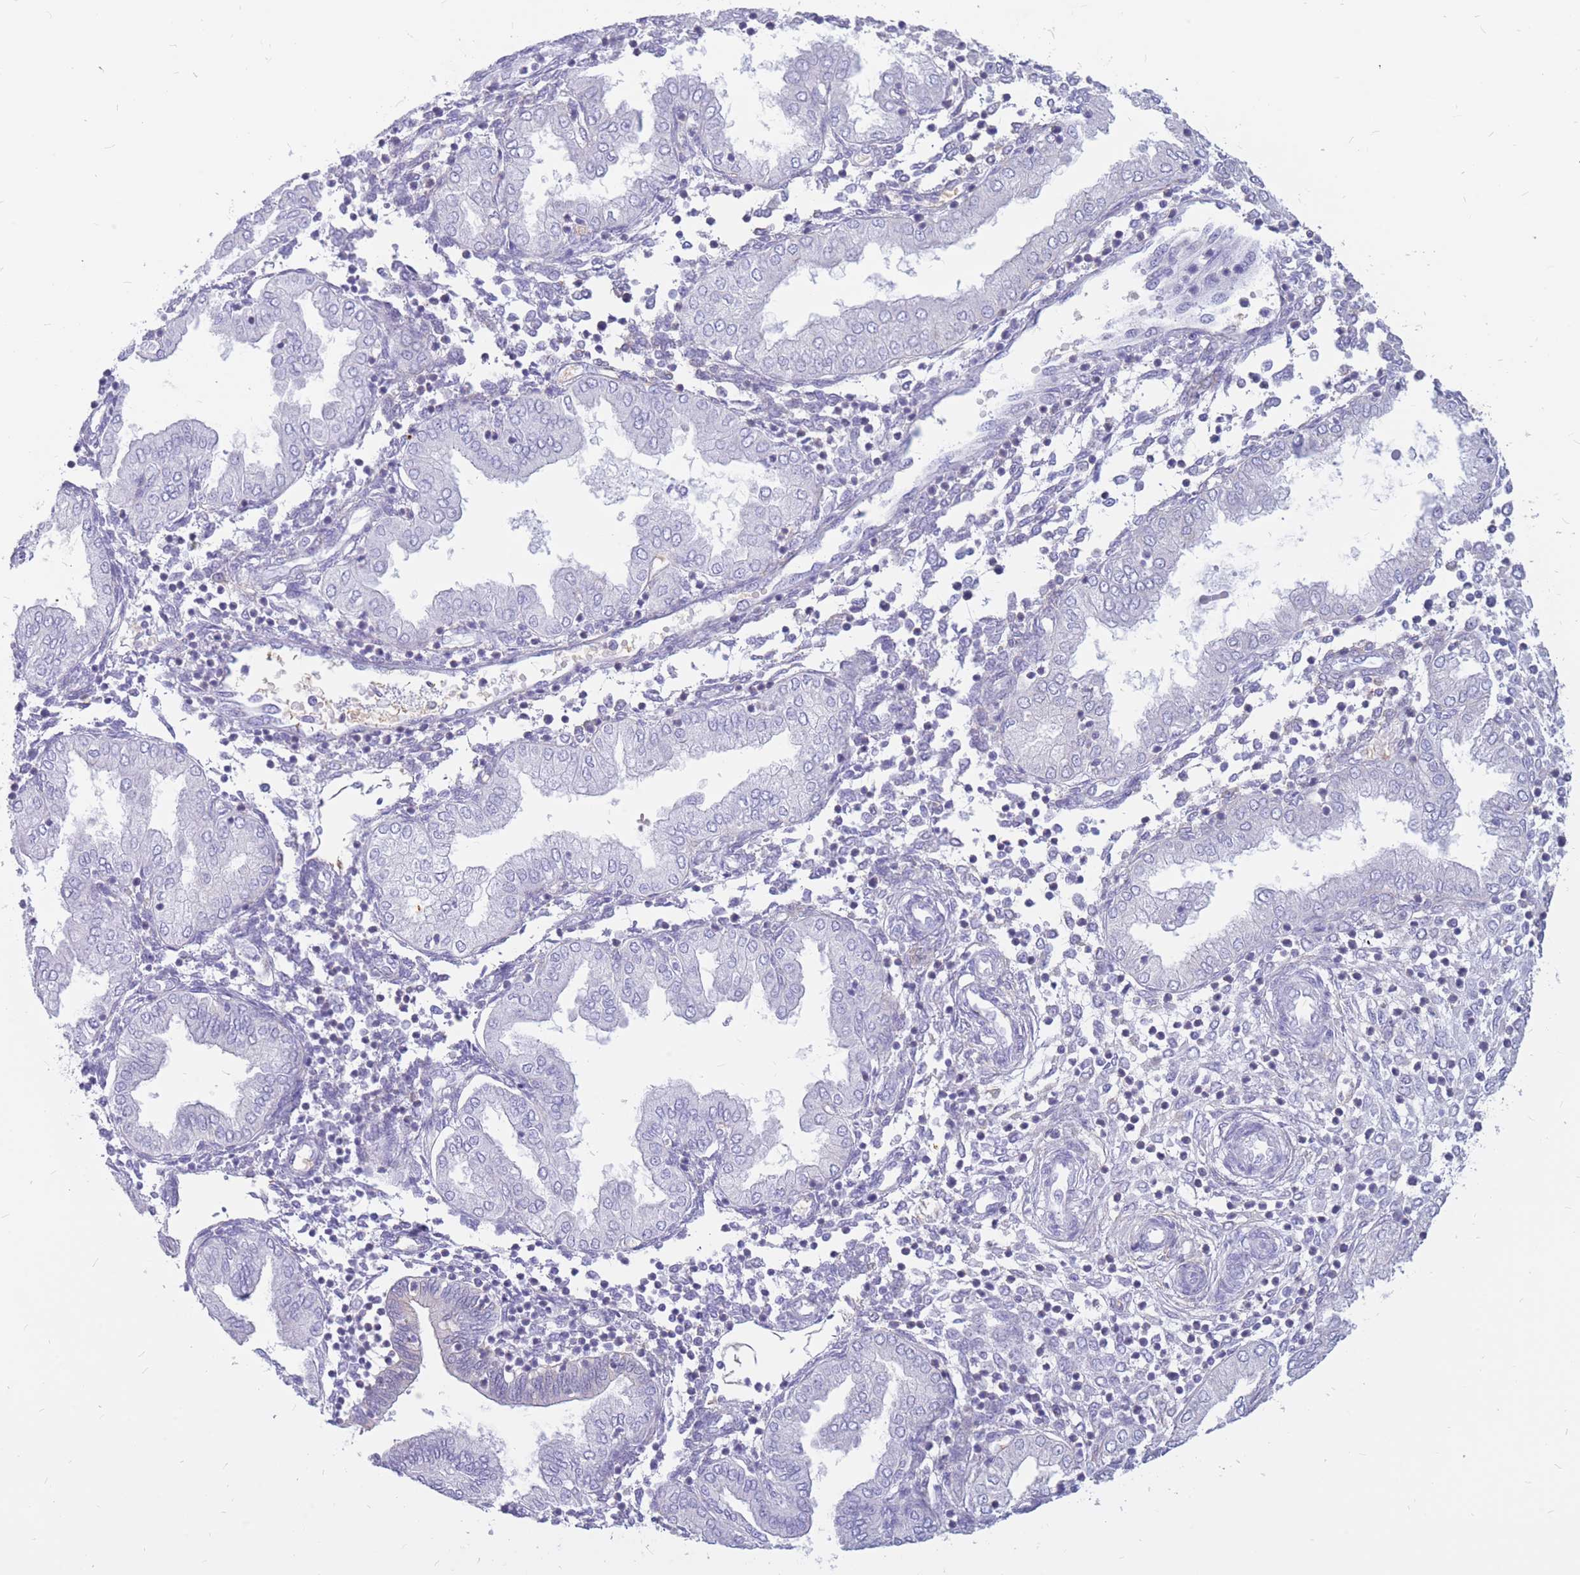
{"staining": {"intensity": "negative", "quantity": "none", "location": "none"}, "tissue": "endometrium", "cell_type": "Cells in endometrial stroma", "image_type": "normal", "snomed": [{"axis": "morphology", "description": "Normal tissue, NOS"}, {"axis": "topography", "description": "Endometrium"}], "caption": "Micrograph shows no significant protein expression in cells in endometrial stroma of benign endometrium. (Stains: DAB (3,3'-diaminobenzidine) immunohistochemistry (IHC) with hematoxylin counter stain, Microscopy: brightfield microscopy at high magnification).", "gene": "ADD2", "patient": {"sex": "female", "age": 53}}